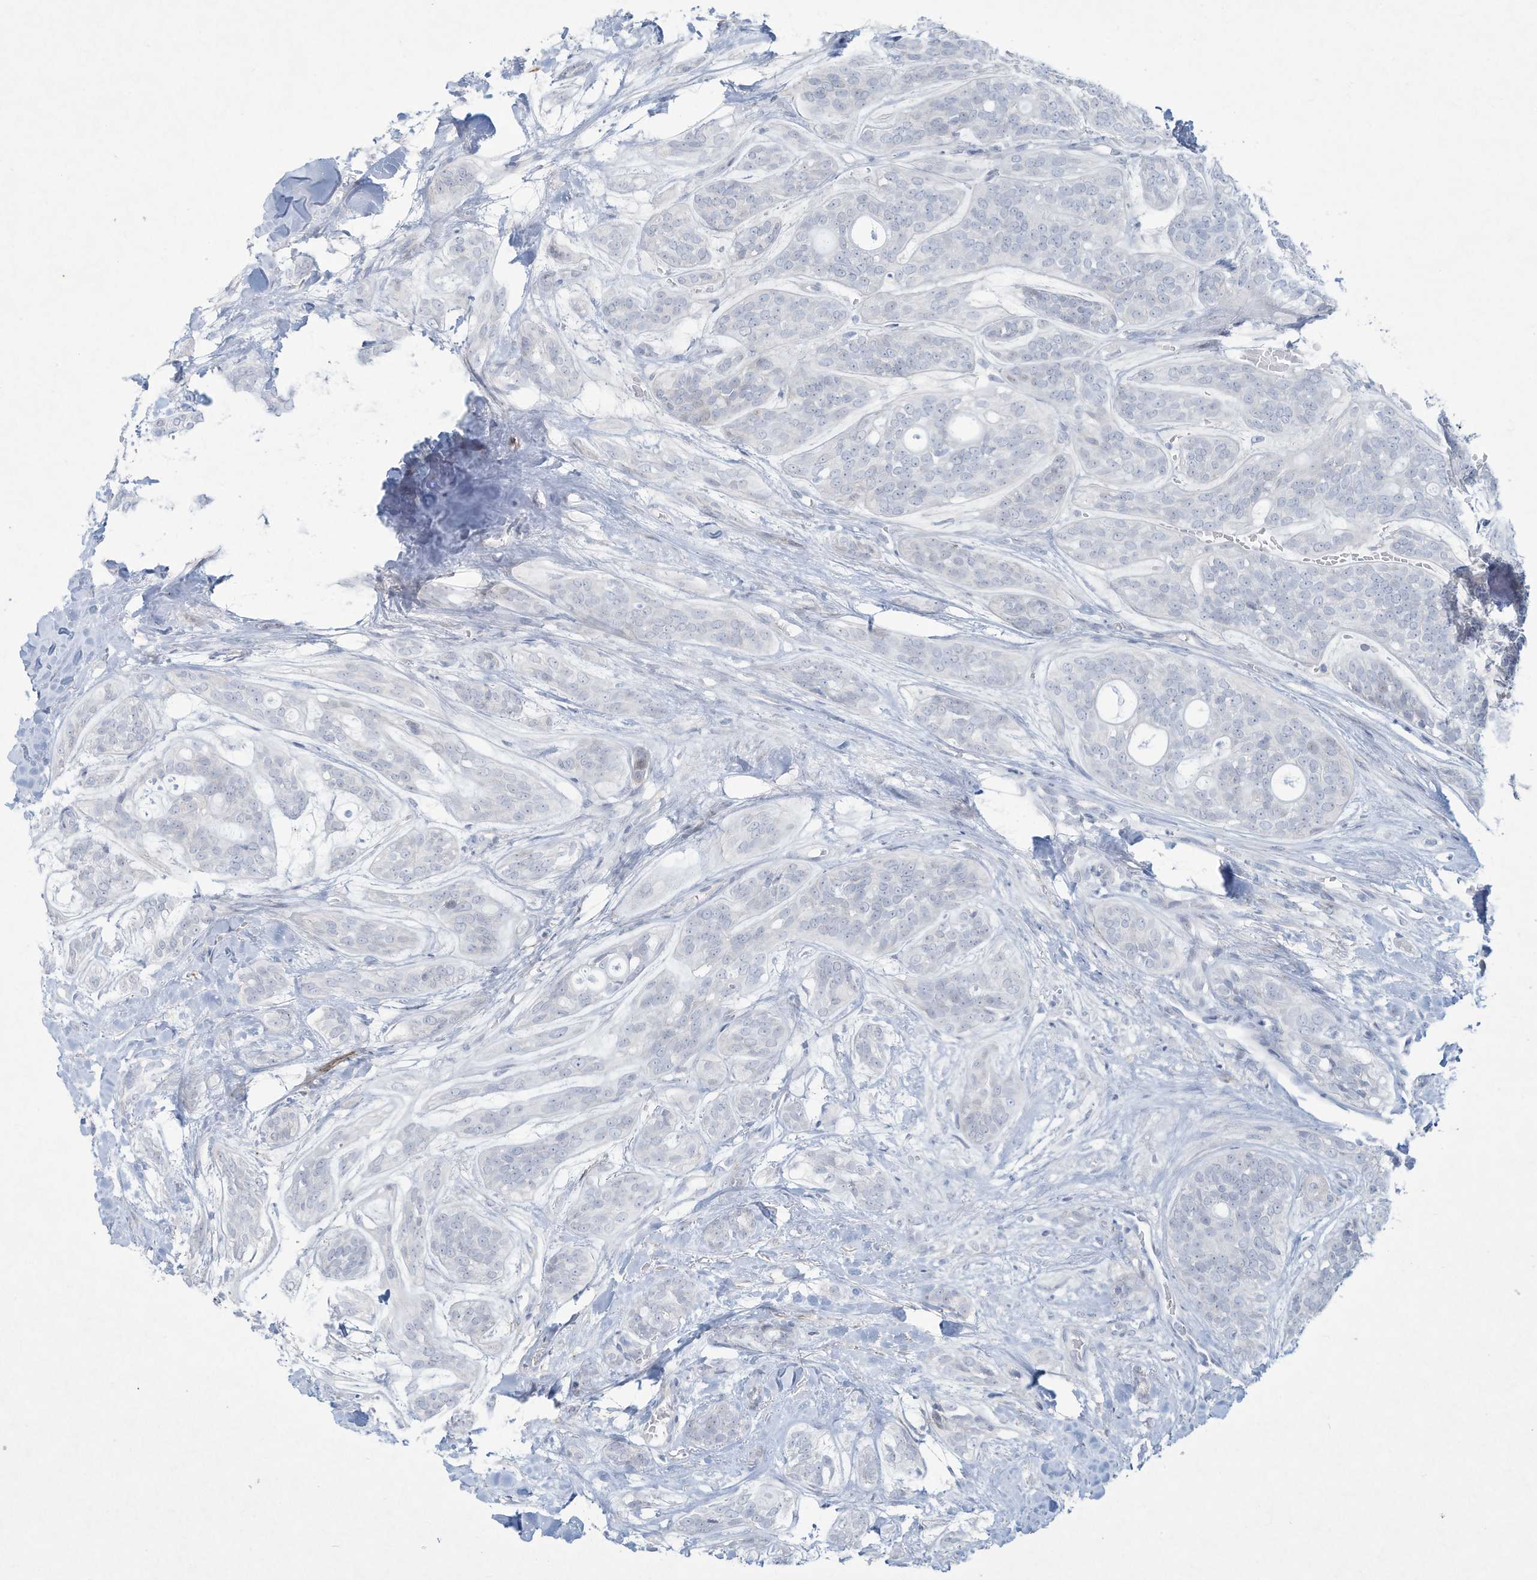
{"staining": {"intensity": "negative", "quantity": "none", "location": "none"}, "tissue": "head and neck cancer", "cell_type": "Tumor cells", "image_type": "cancer", "snomed": [{"axis": "morphology", "description": "Adenocarcinoma, NOS"}, {"axis": "topography", "description": "Head-Neck"}], "caption": "Immunohistochemistry (IHC) histopathology image of head and neck adenocarcinoma stained for a protein (brown), which demonstrates no expression in tumor cells. (Immunohistochemistry, brightfield microscopy, high magnification).", "gene": "PAX6", "patient": {"sex": "male", "age": 66}}